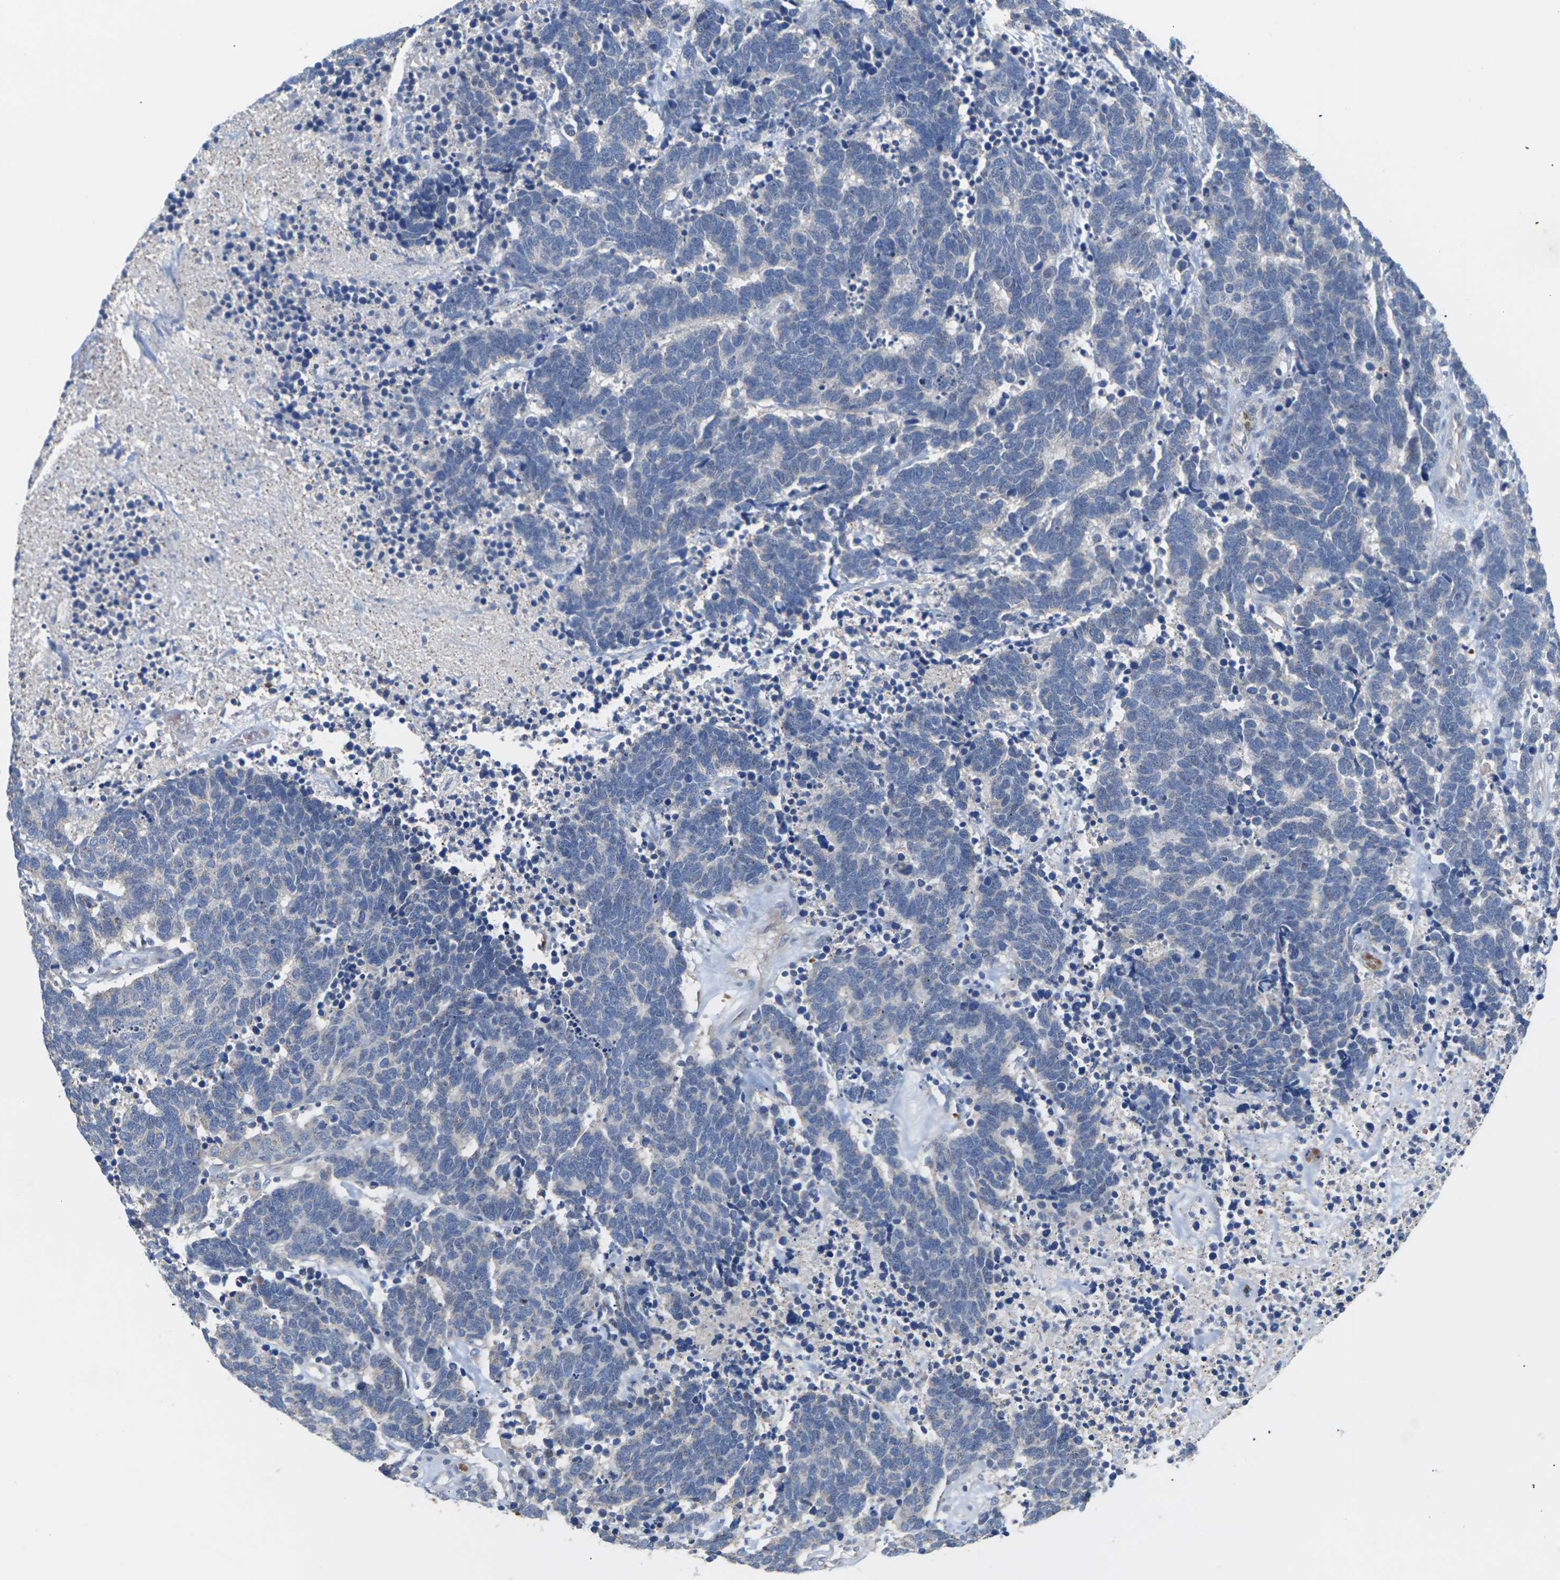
{"staining": {"intensity": "negative", "quantity": "none", "location": "none"}, "tissue": "carcinoid", "cell_type": "Tumor cells", "image_type": "cancer", "snomed": [{"axis": "morphology", "description": "Carcinoma, NOS"}, {"axis": "morphology", "description": "Carcinoid, malignant, NOS"}, {"axis": "topography", "description": "Urinary bladder"}], "caption": "This is an immunohistochemistry histopathology image of carcinoid. There is no positivity in tumor cells.", "gene": "TMCO4", "patient": {"sex": "male", "age": 57}}